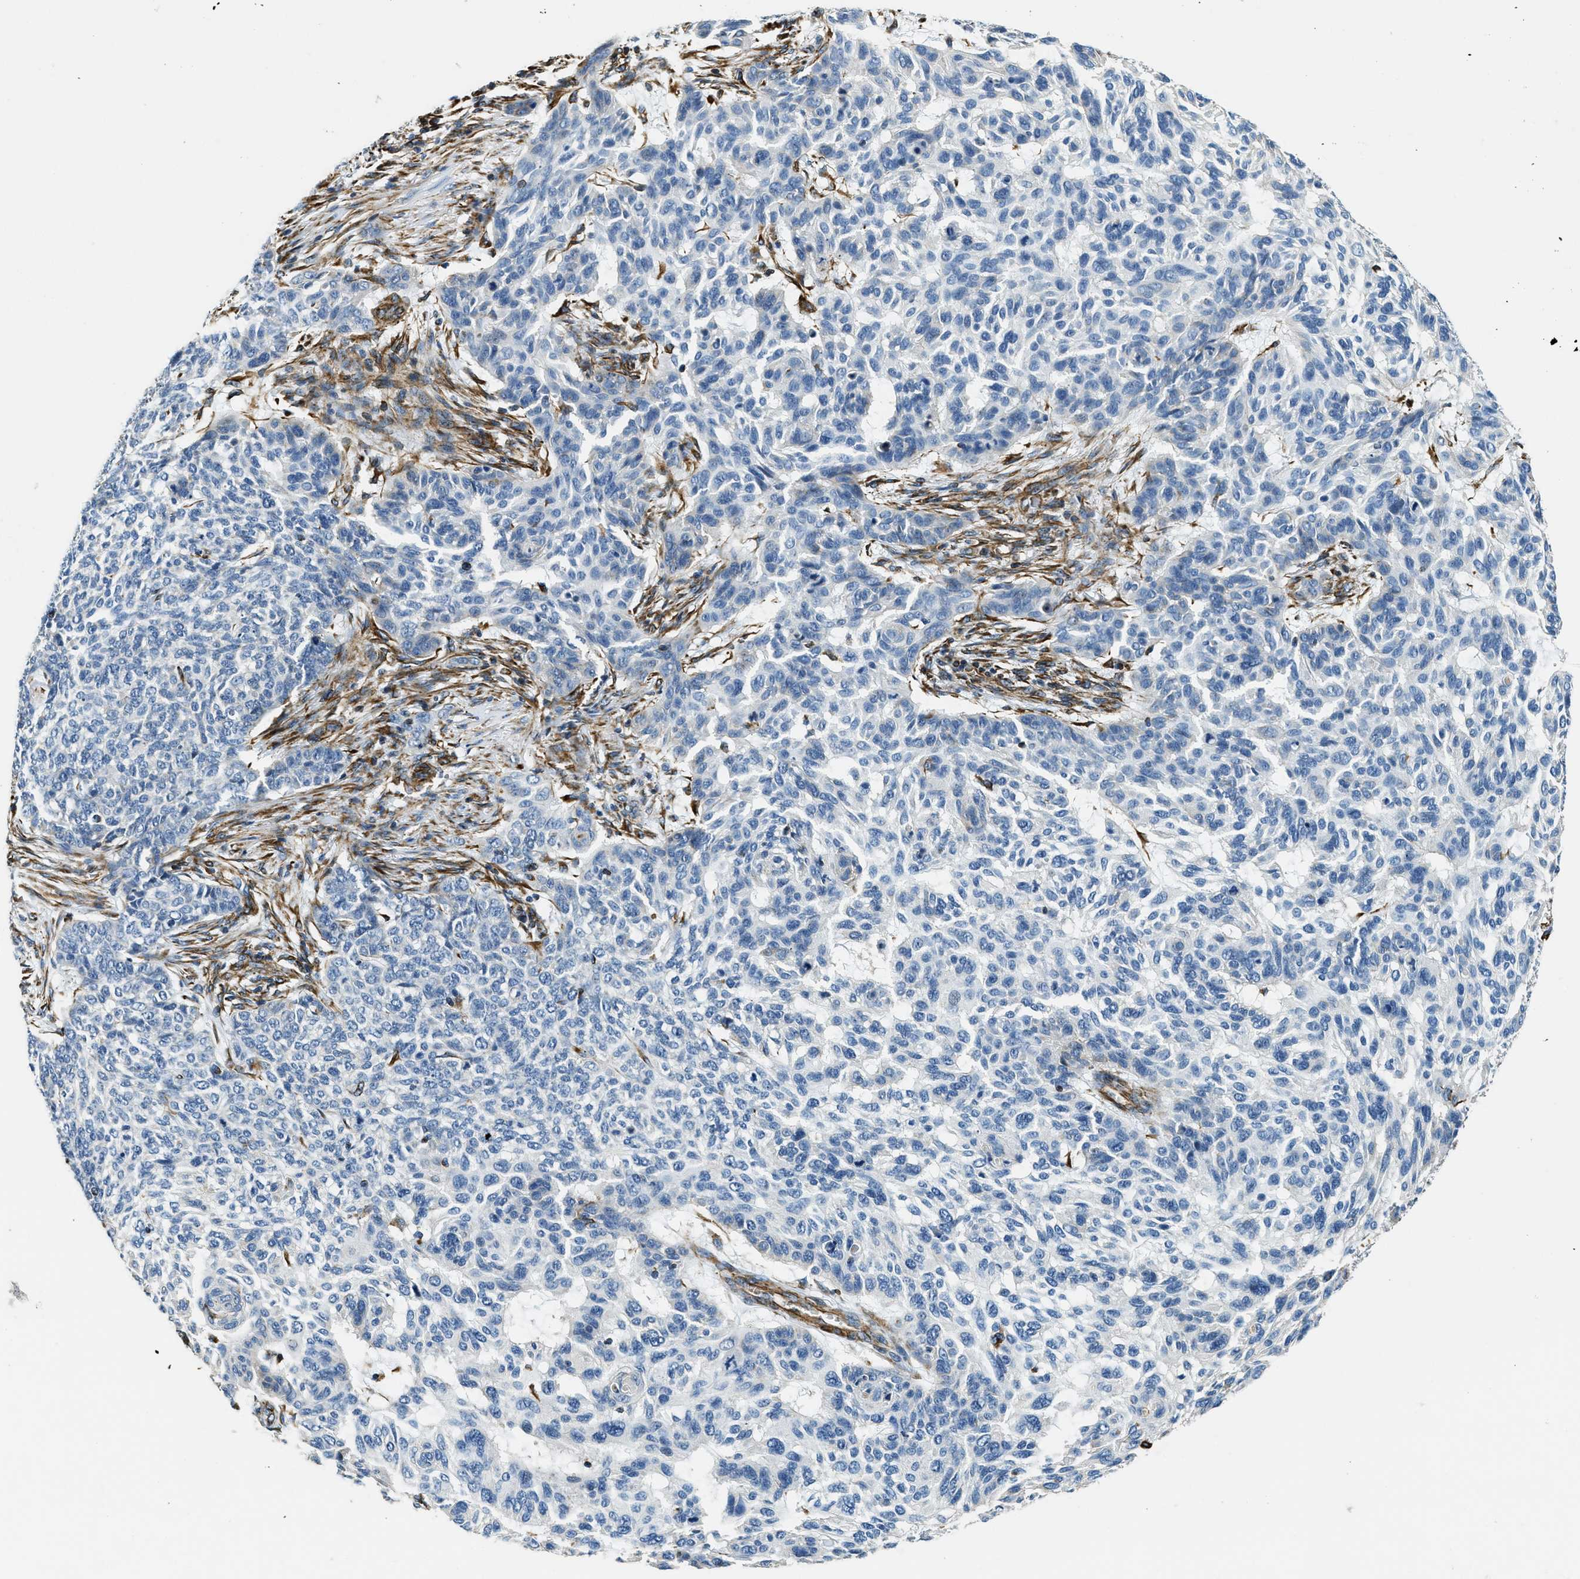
{"staining": {"intensity": "negative", "quantity": "none", "location": "none"}, "tissue": "skin cancer", "cell_type": "Tumor cells", "image_type": "cancer", "snomed": [{"axis": "morphology", "description": "Basal cell carcinoma"}, {"axis": "topography", "description": "Skin"}], "caption": "Tumor cells show no significant expression in skin basal cell carcinoma.", "gene": "GNS", "patient": {"sex": "male", "age": 85}}